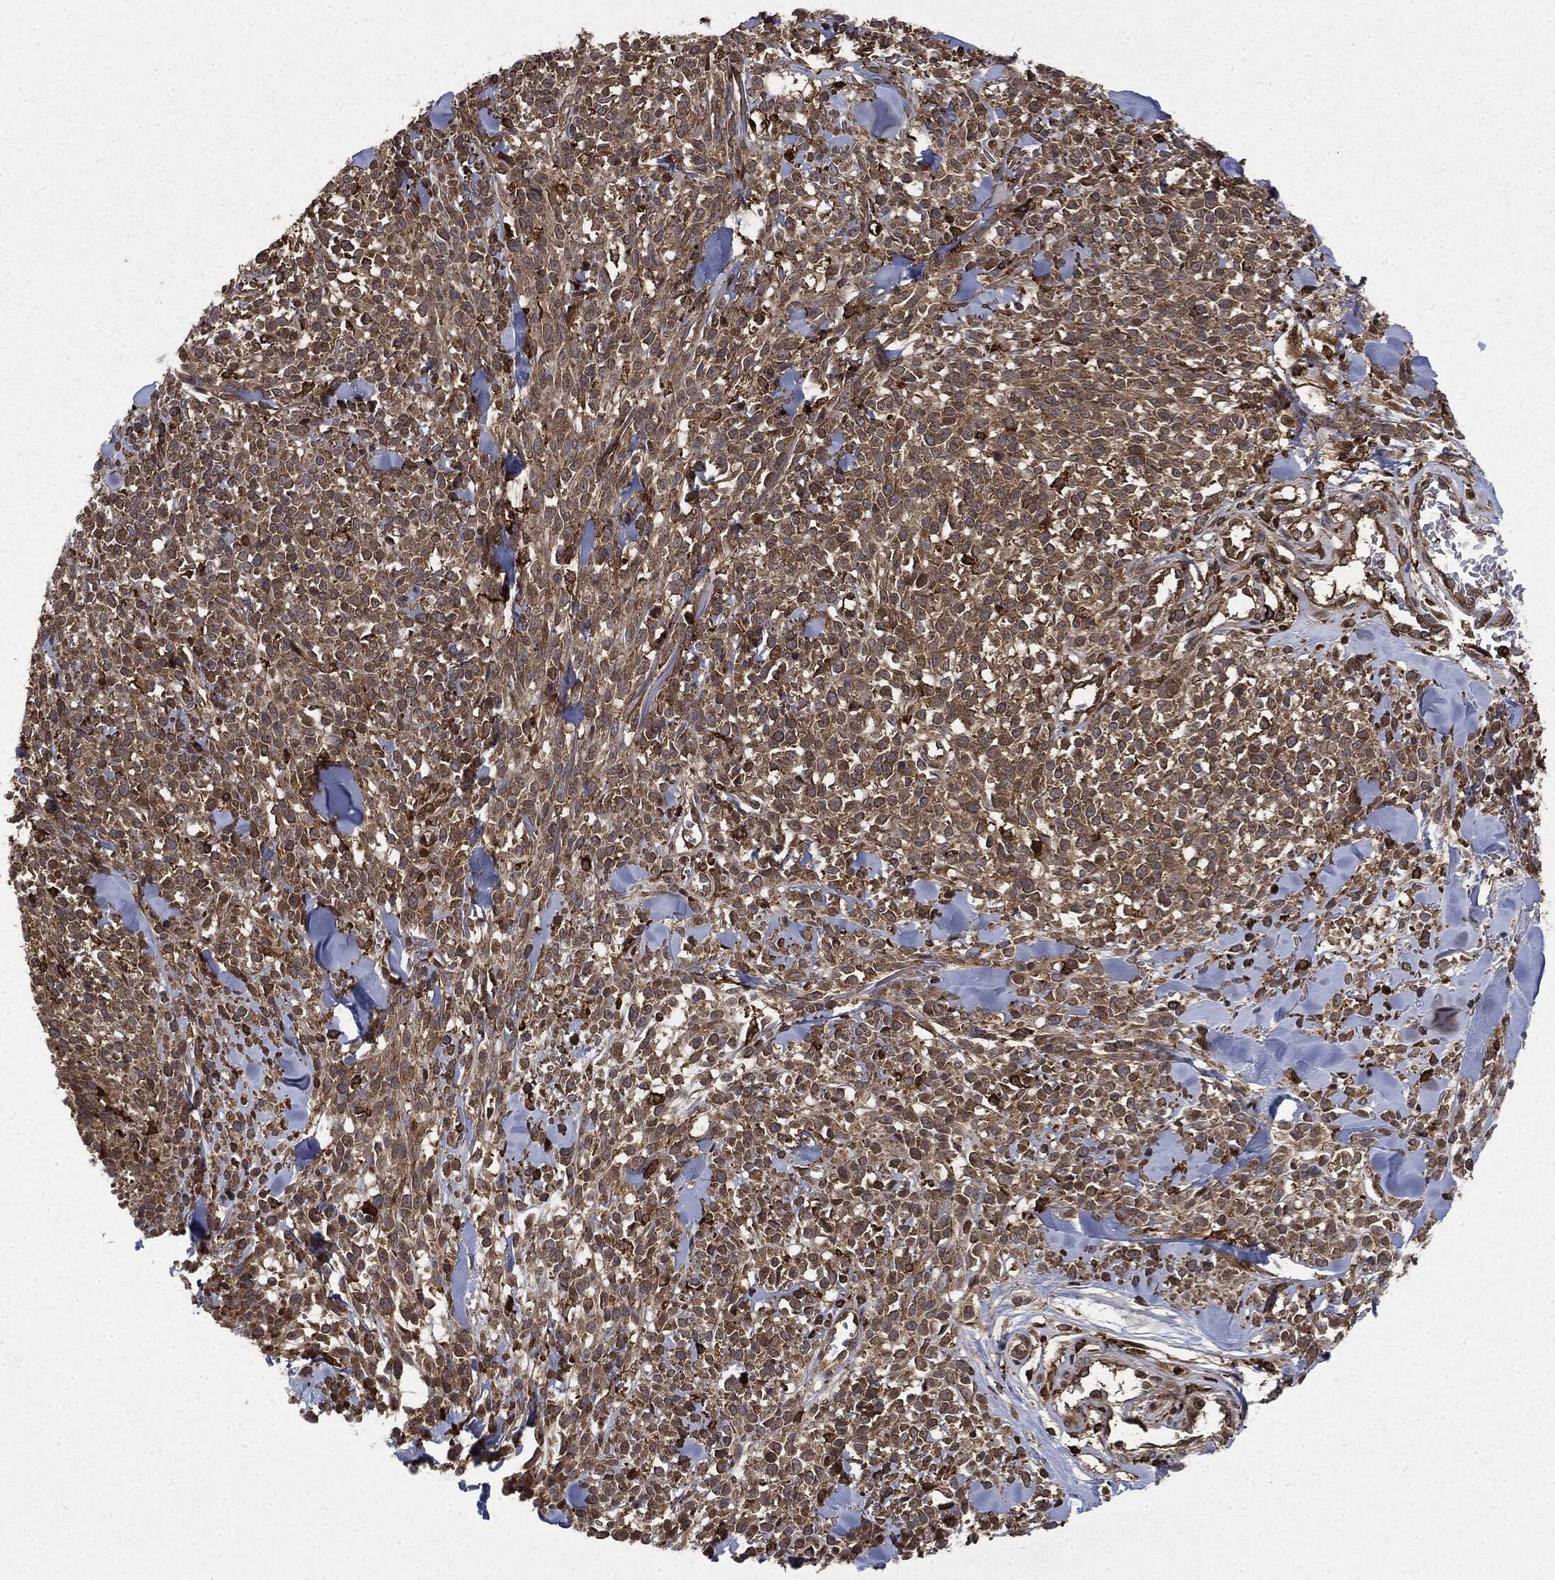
{"staining": {"intensity": "moderate", "quantity": ">75%", "location": "cytoplasmic/membranous"}, "tissue": "melanoma", "cell_type": "Tumor cells", "image_type": "cancer", "snomed": [{"axis": "morphology", "description": "Malignant melanoma, NOS"}, {"axis": "topography", "description": "Skin"}, {"axis": "topography", "description": "Skin of trunk"}], "caption": "IHC image of malignant melanoma stained for a protein (brown), which shows medium levels of moderate cytoplasmic/membranous expression in about >75% of tumor cells.", "gene": "SNX5", "patient": {"sex": "male", "age": 74}}